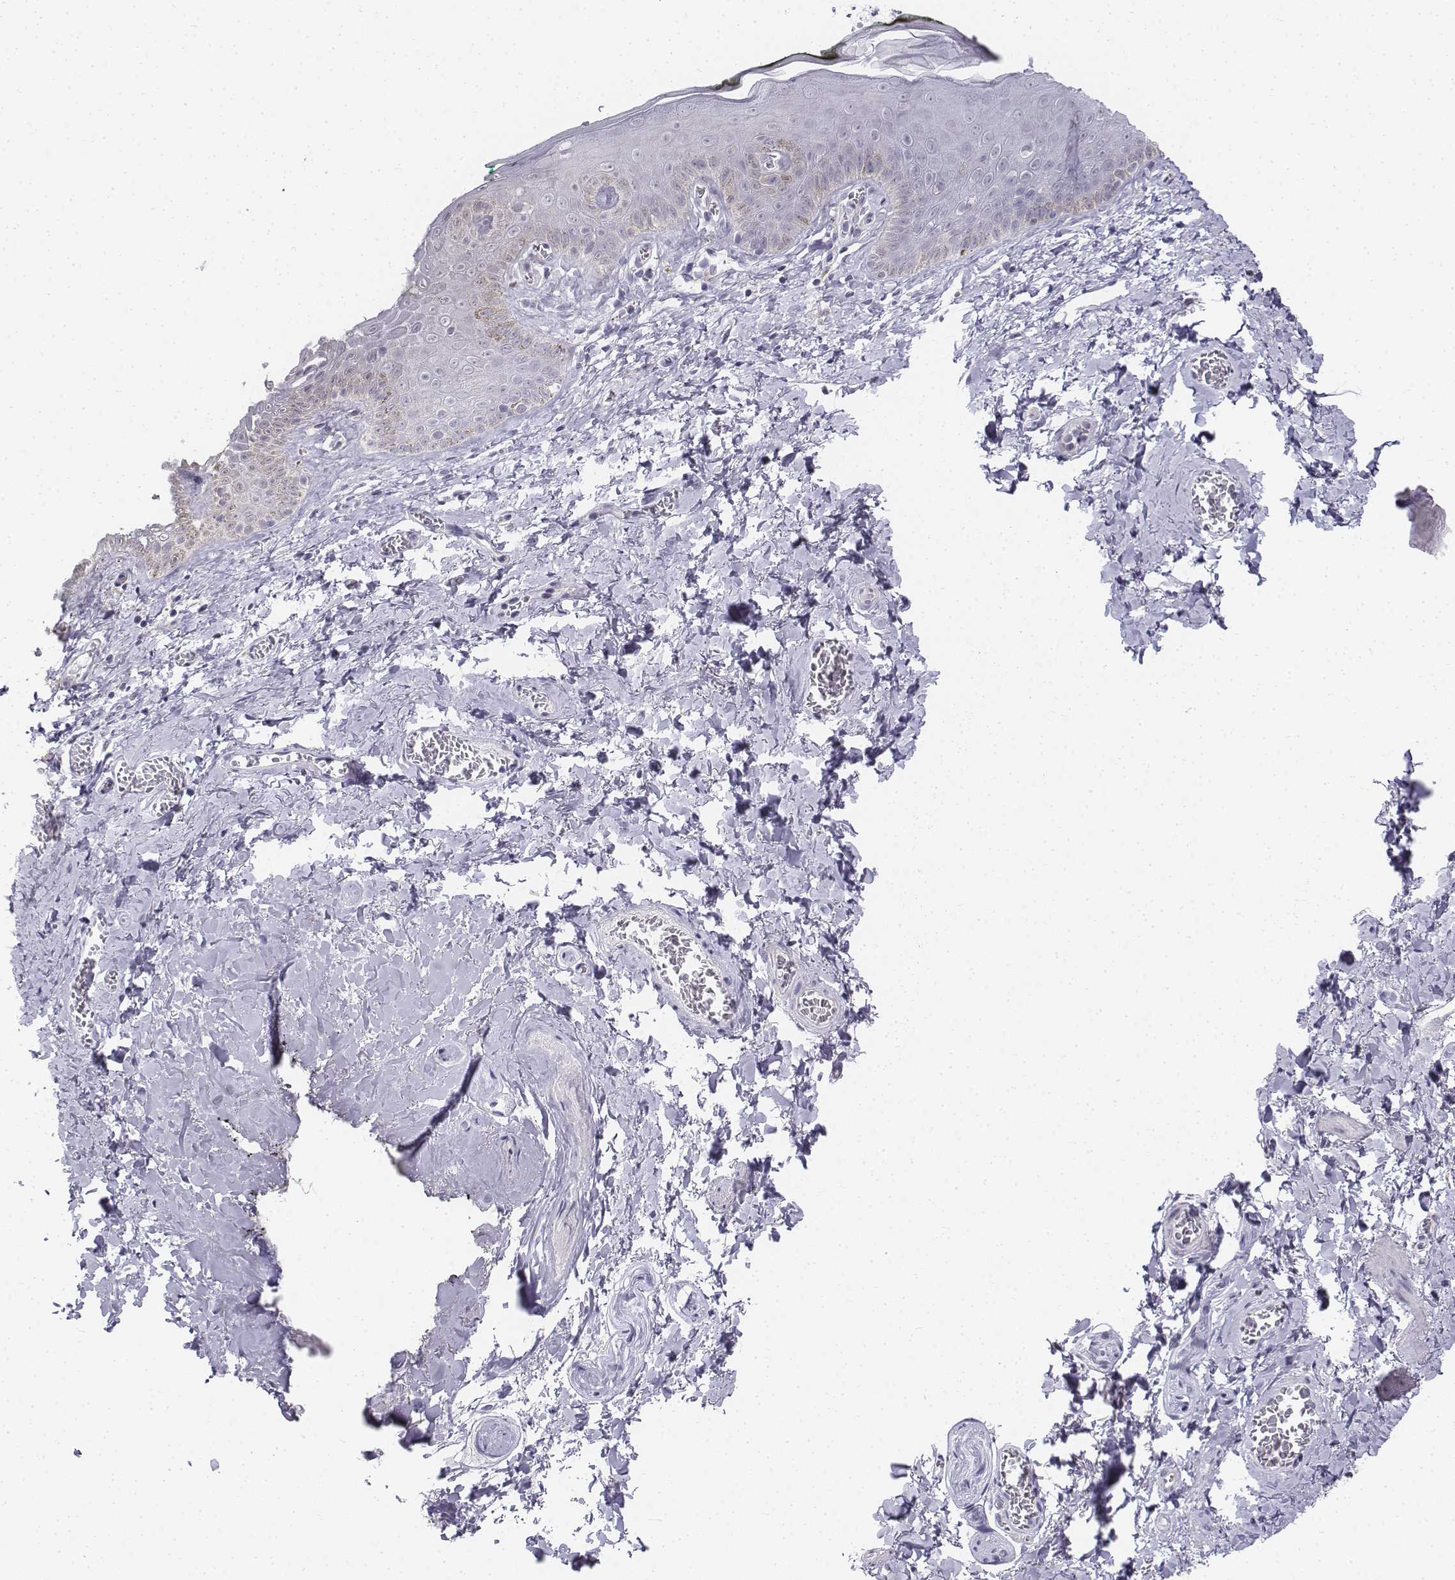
{"staining": {"intensity": "negative", "quantity": "none", "location": "none"}, "tissue": "skin", "cell_type": "Epidermal cells", "image_type": "normal", "snomed": [{"axis": "morphology", "description": "Normal tissue, NOS"}, {"axis": "topography", "description": "Vulva"}, {"axis": "topography", "description": "Peripheral nerve tissue"}], "caption": "Normal skin was stained to show a protein in brown. There is no significant staining in epidermal cells. (DAB (3,3'-diaminobenzidine) immunohistochemistry (IHC) with hematoxylin counter stain).", "gene": "PENK", "patient": {"sex": "female", "age": 66}}